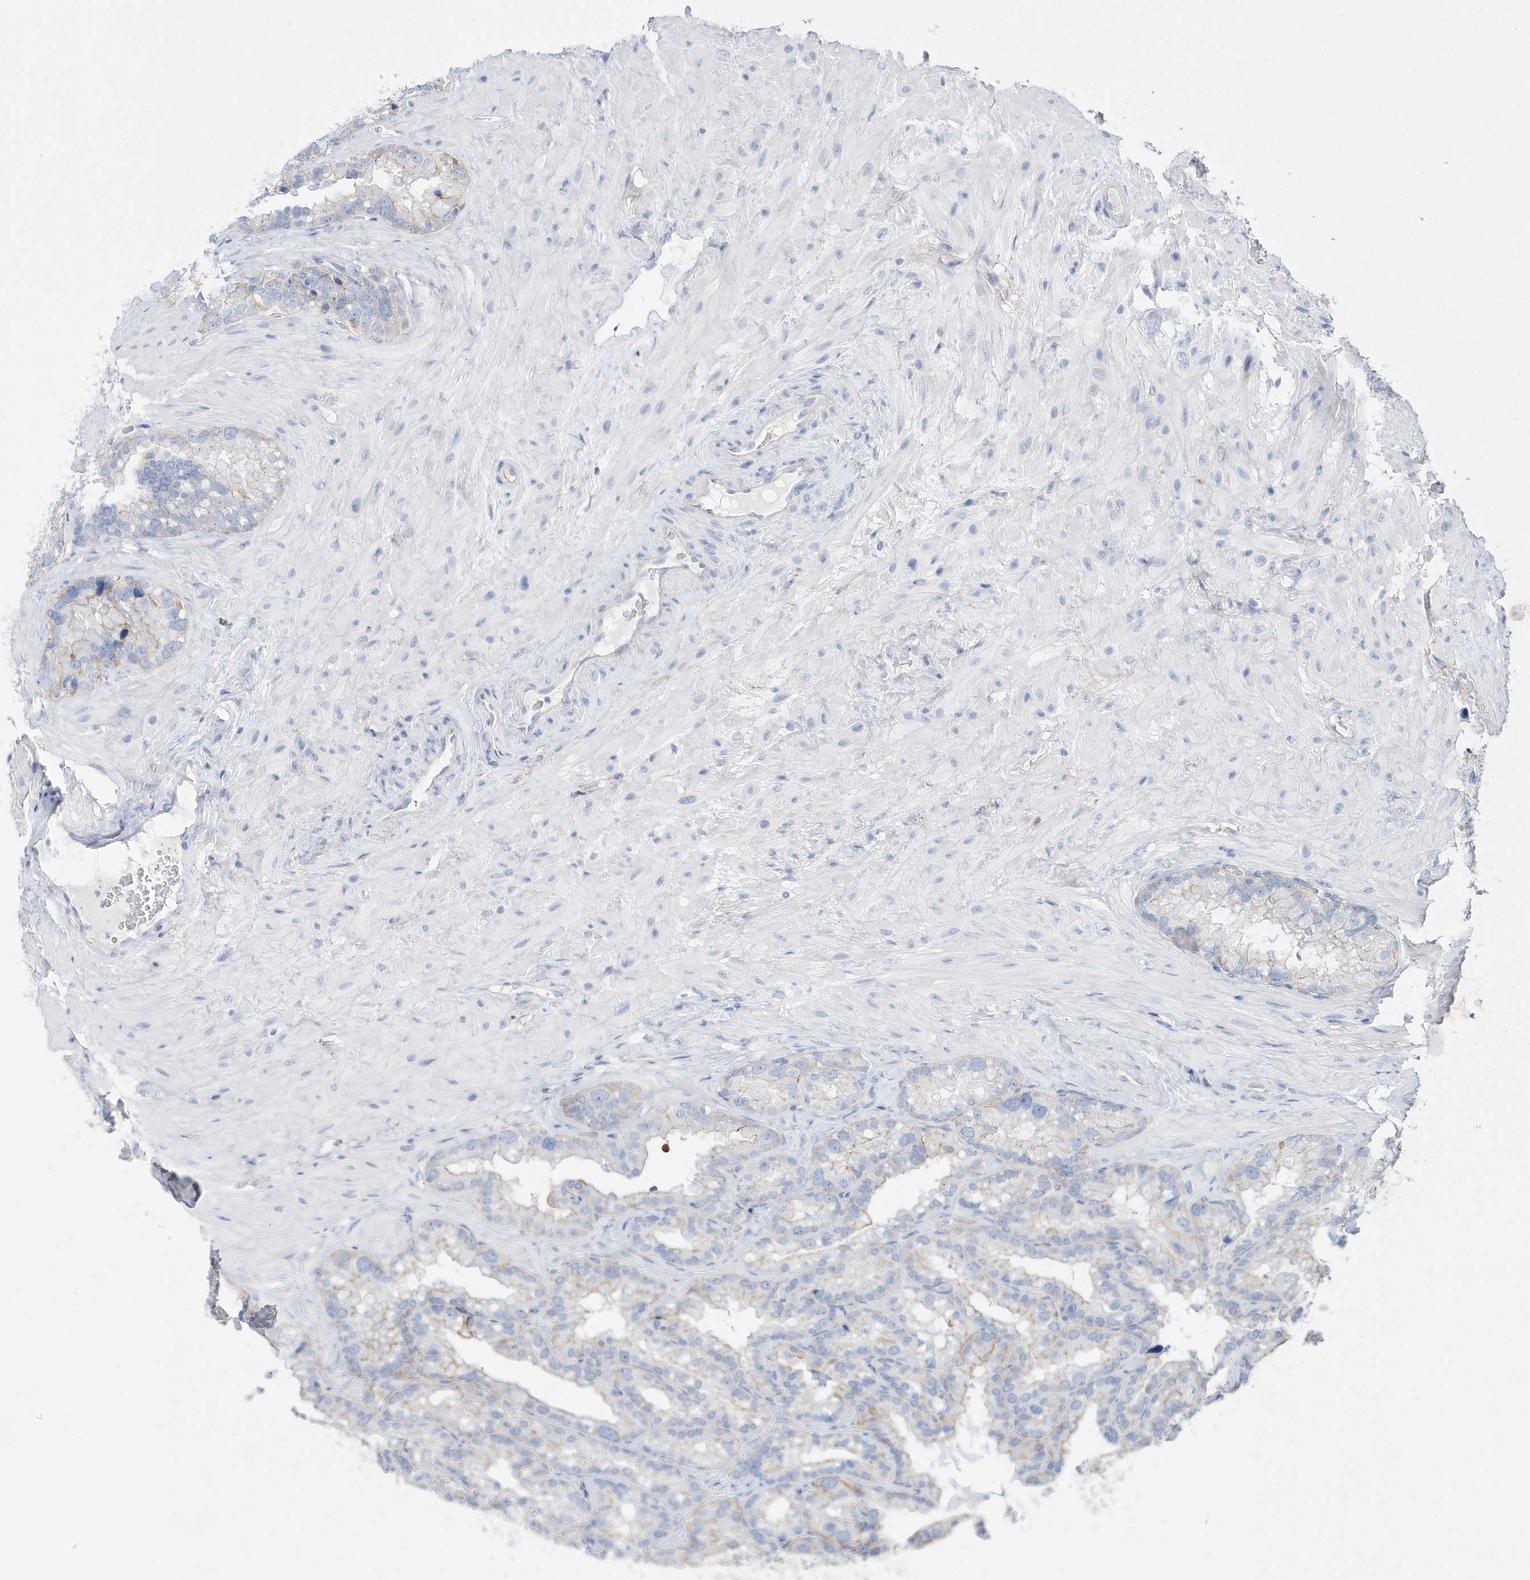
{"staining": {"intensity": "moderate", "quantity": "<25%", "location": "cytoplasmic/membranous"}, "tissue": "seminal vesicle", "cell_type": "Glandular cells", "image_type": "normal", "snomed": [{"axis": "morphology", "description": "Normal tissue, NOS"}, {"axis": "topography", "description": "Prostate"}, {"axis": "topography", "description": "Seminal veicle"}], "caption": "IHC of unremarkable seminal vesicle exhibits low levels of moderate cytoplasmic/membranous positivity in approximately <25% of glandular cells.", "gene": "TMCO6", "patient": {"sex": "male", "age": 68}}